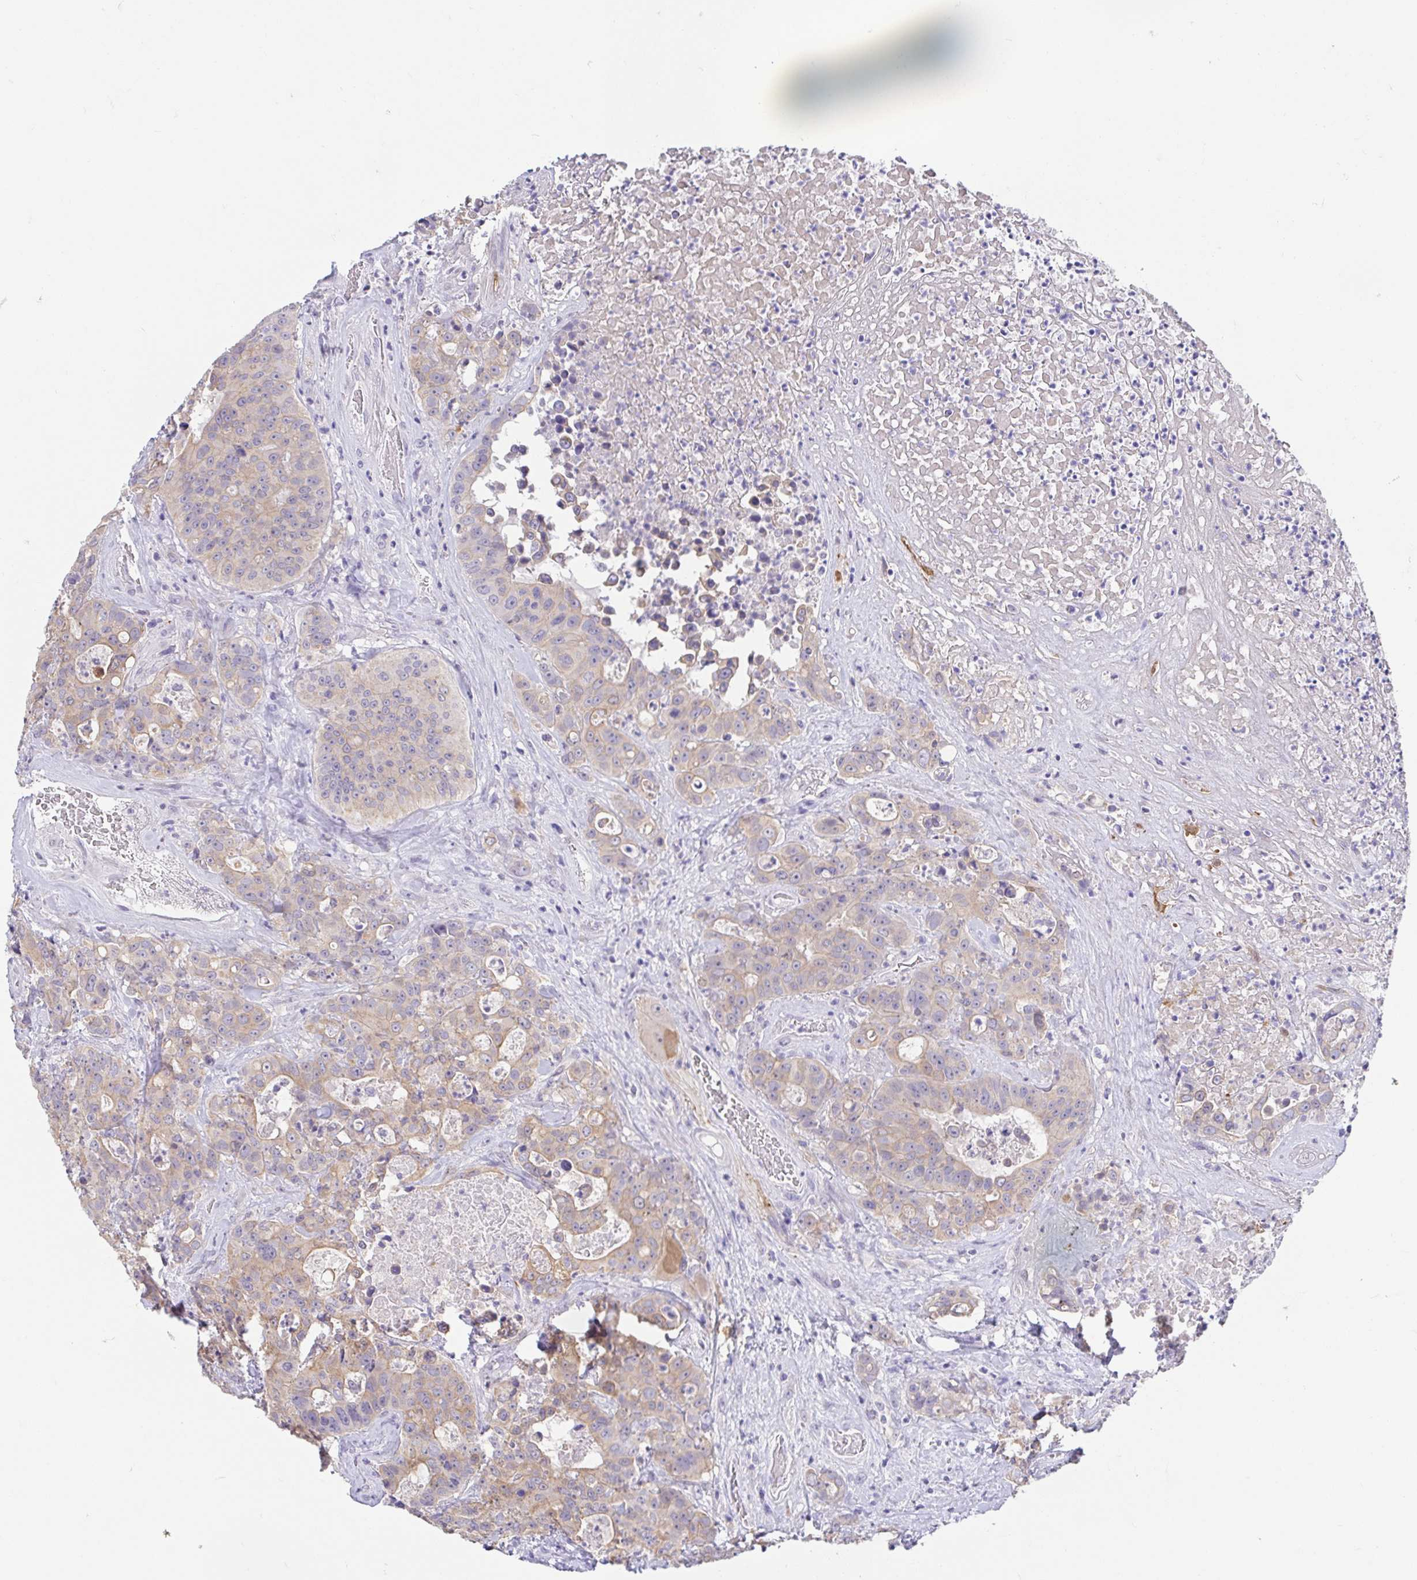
{"staining": {"intensity": "weak", "quantity": "25%-75%", "location": "cytoplasmic/membranous"}, "tissue": "colorectal cancer", "cell_type": "Tumor cells", "image_type": "cancer", "snomed": [{"axis": "morphology", "description": "Adenocarcinoma, NOS"}, {"axis": "topography", "description": "Rectum"}], "caption": "Immunohistochemical staining of adenocarcinoma (colorectal) shows low levels of weak cytoplasmic/membranous expression in about 25%-75% of tumor cells. The staining is performed using DAB brown chromogen to label protein expression. The nuclei are counter-stained blue using hematoxylin.", "gene": "FABP3", "patient": {"sex": "female", "age": 62}}